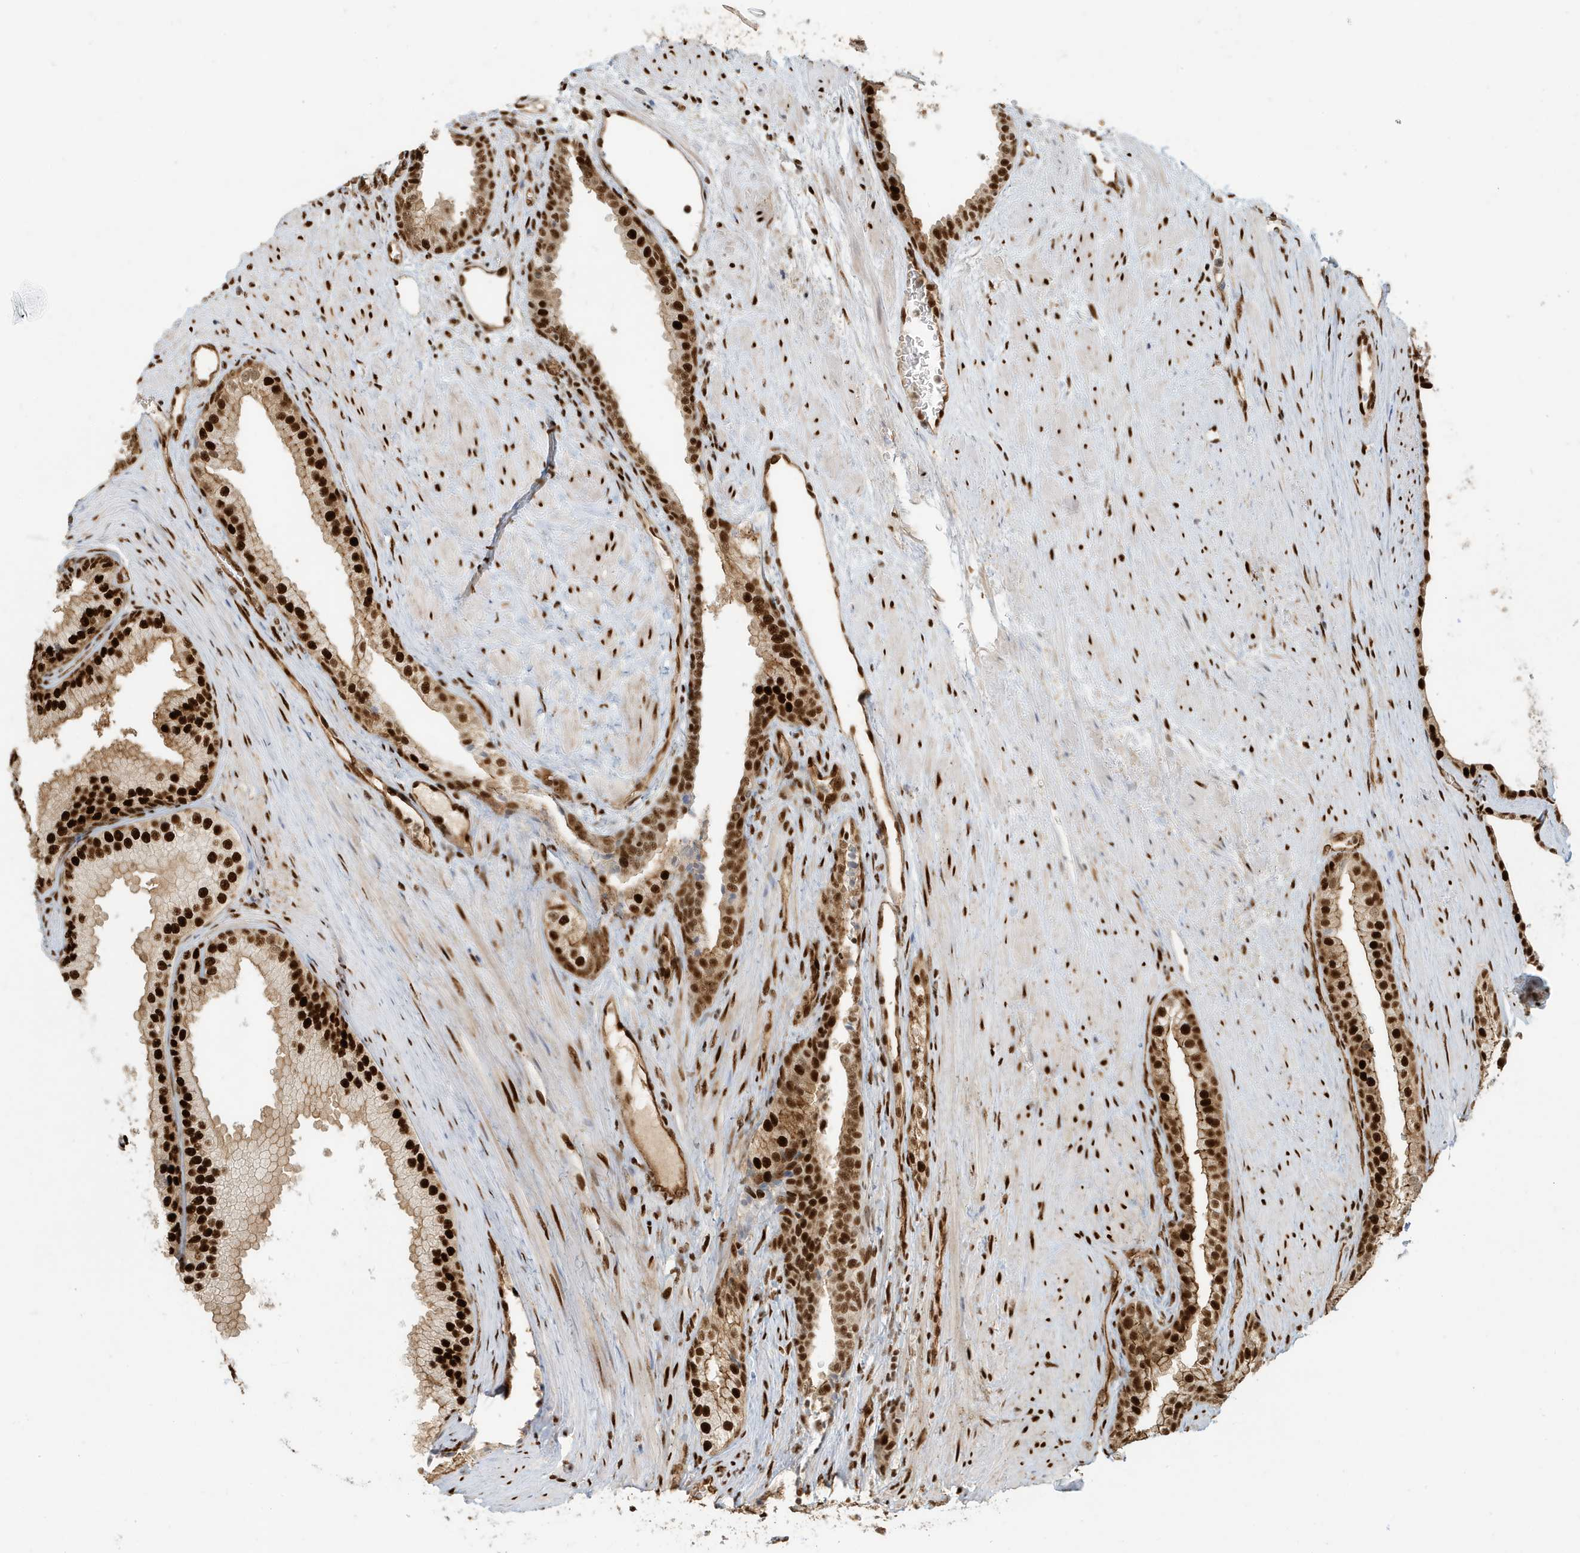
{"staining": {"intensity": "strong", "quantity": ">75%", "location": "nuclear"}, "tissue": "prostate", "cell_type": "Glandular cells", "image_type": "normal", "snomed": [{"axis": "morphology", "description": "Normal tissue, NOS"}, {"axis": "topography", "description": "Prostate"}], "caption": "Prostate was stained to show a protein in brown. There is high levels of strong nuclear staining in approximately >75% of glandular cells. Ihc stains the protein in brown and the nuclei are stained blue.", "gene": "CKS1B", "patient": {"sex": "male", "age": 76}}